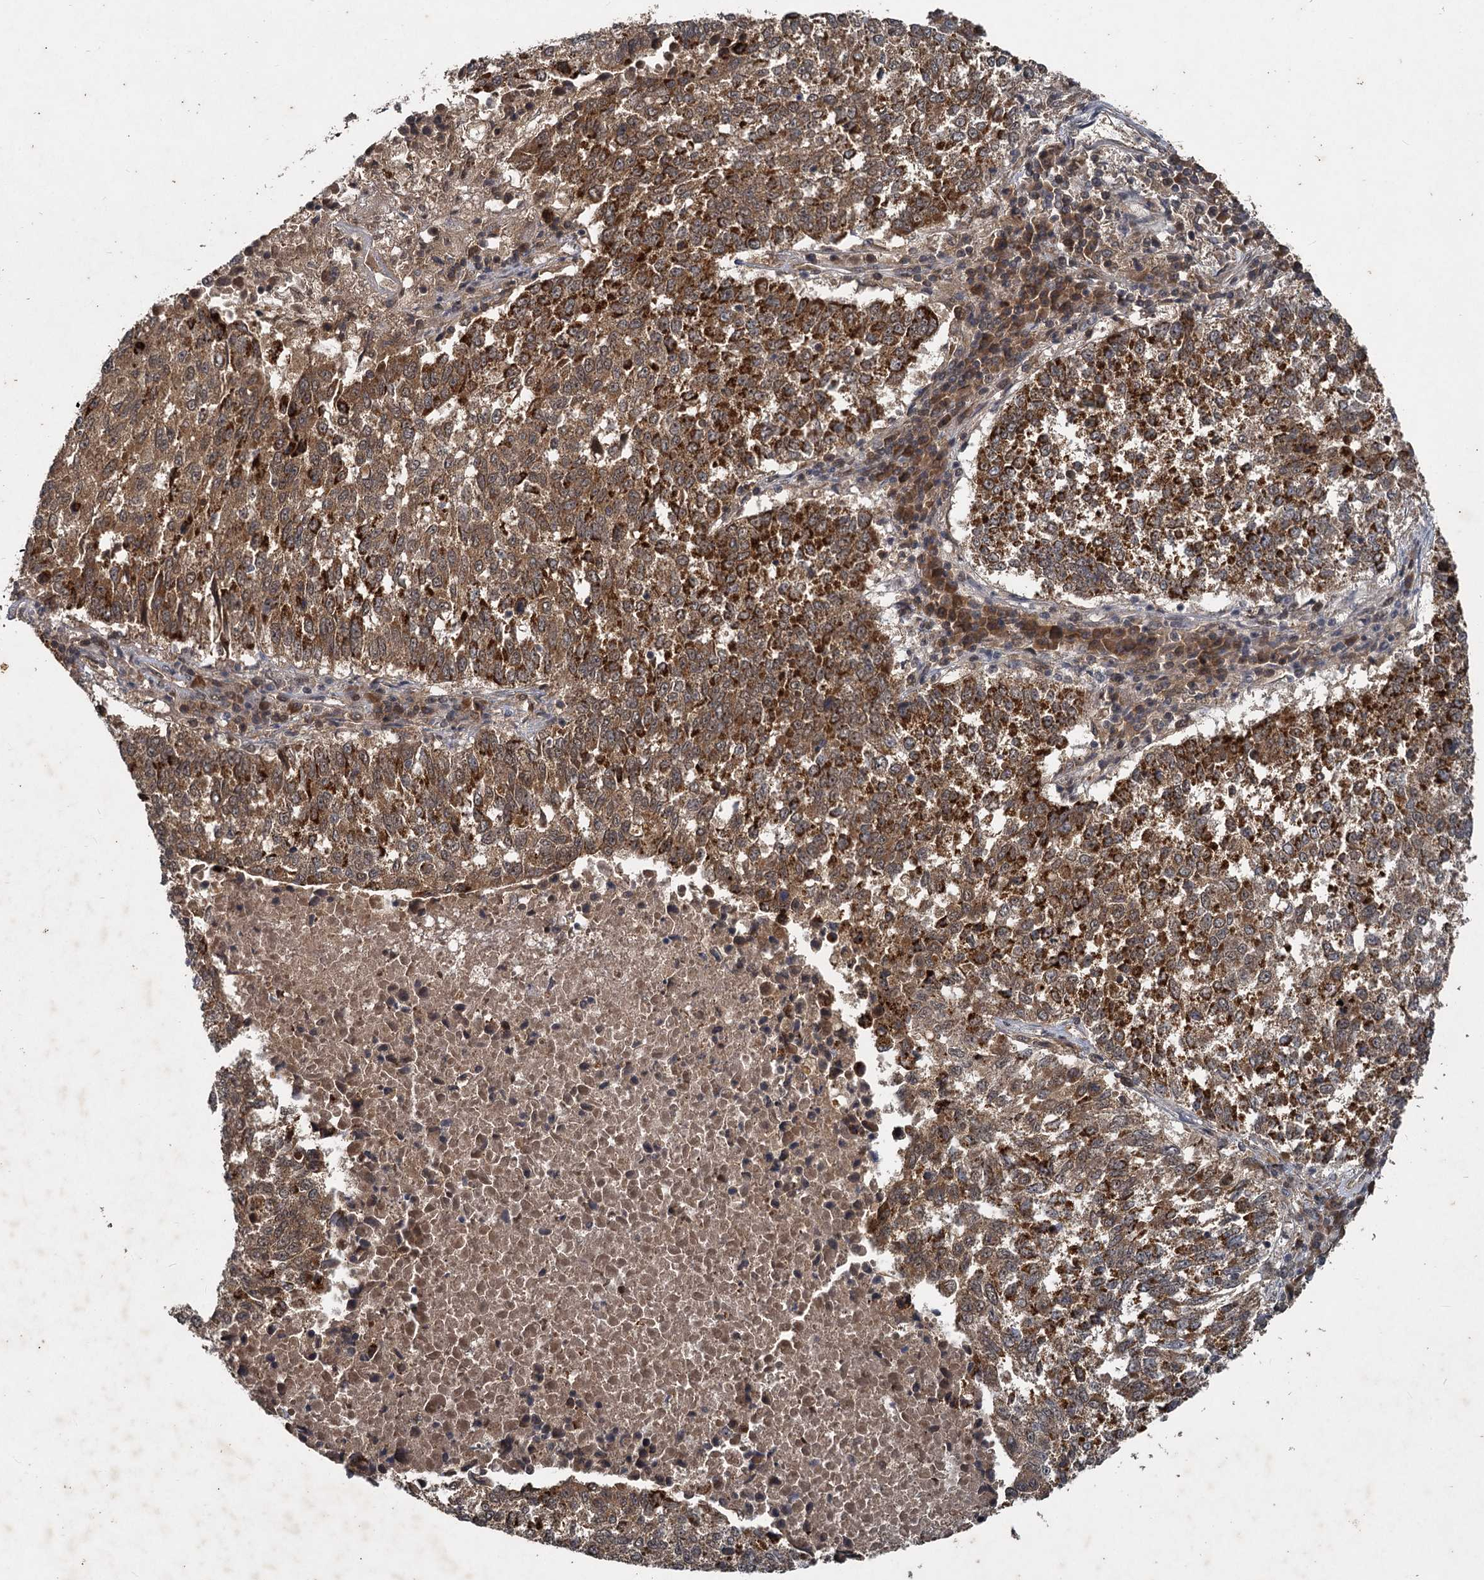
{"staining": {"intensity": "strong", "quantity": ">75%", "location": "cytoplasmic/membranous,nuclear"}, "tissue": "lung cancer", "cell_type": "Tumor cells", "image_type": "cancer", "snomed": [{"axis": "morphology", "description": "Squamous cell carcinoma, NOS"}, {"axis": "topography", "description": "Lung"}], "caption": "Protein expression analysis of human lung squamous cell carcinoma reveals strong cytoplasmic/membranous and nuclear expression in about >75% of tumor cells.", "gene": "RITA1", "patient": {"sex": "male", "age": 73}}